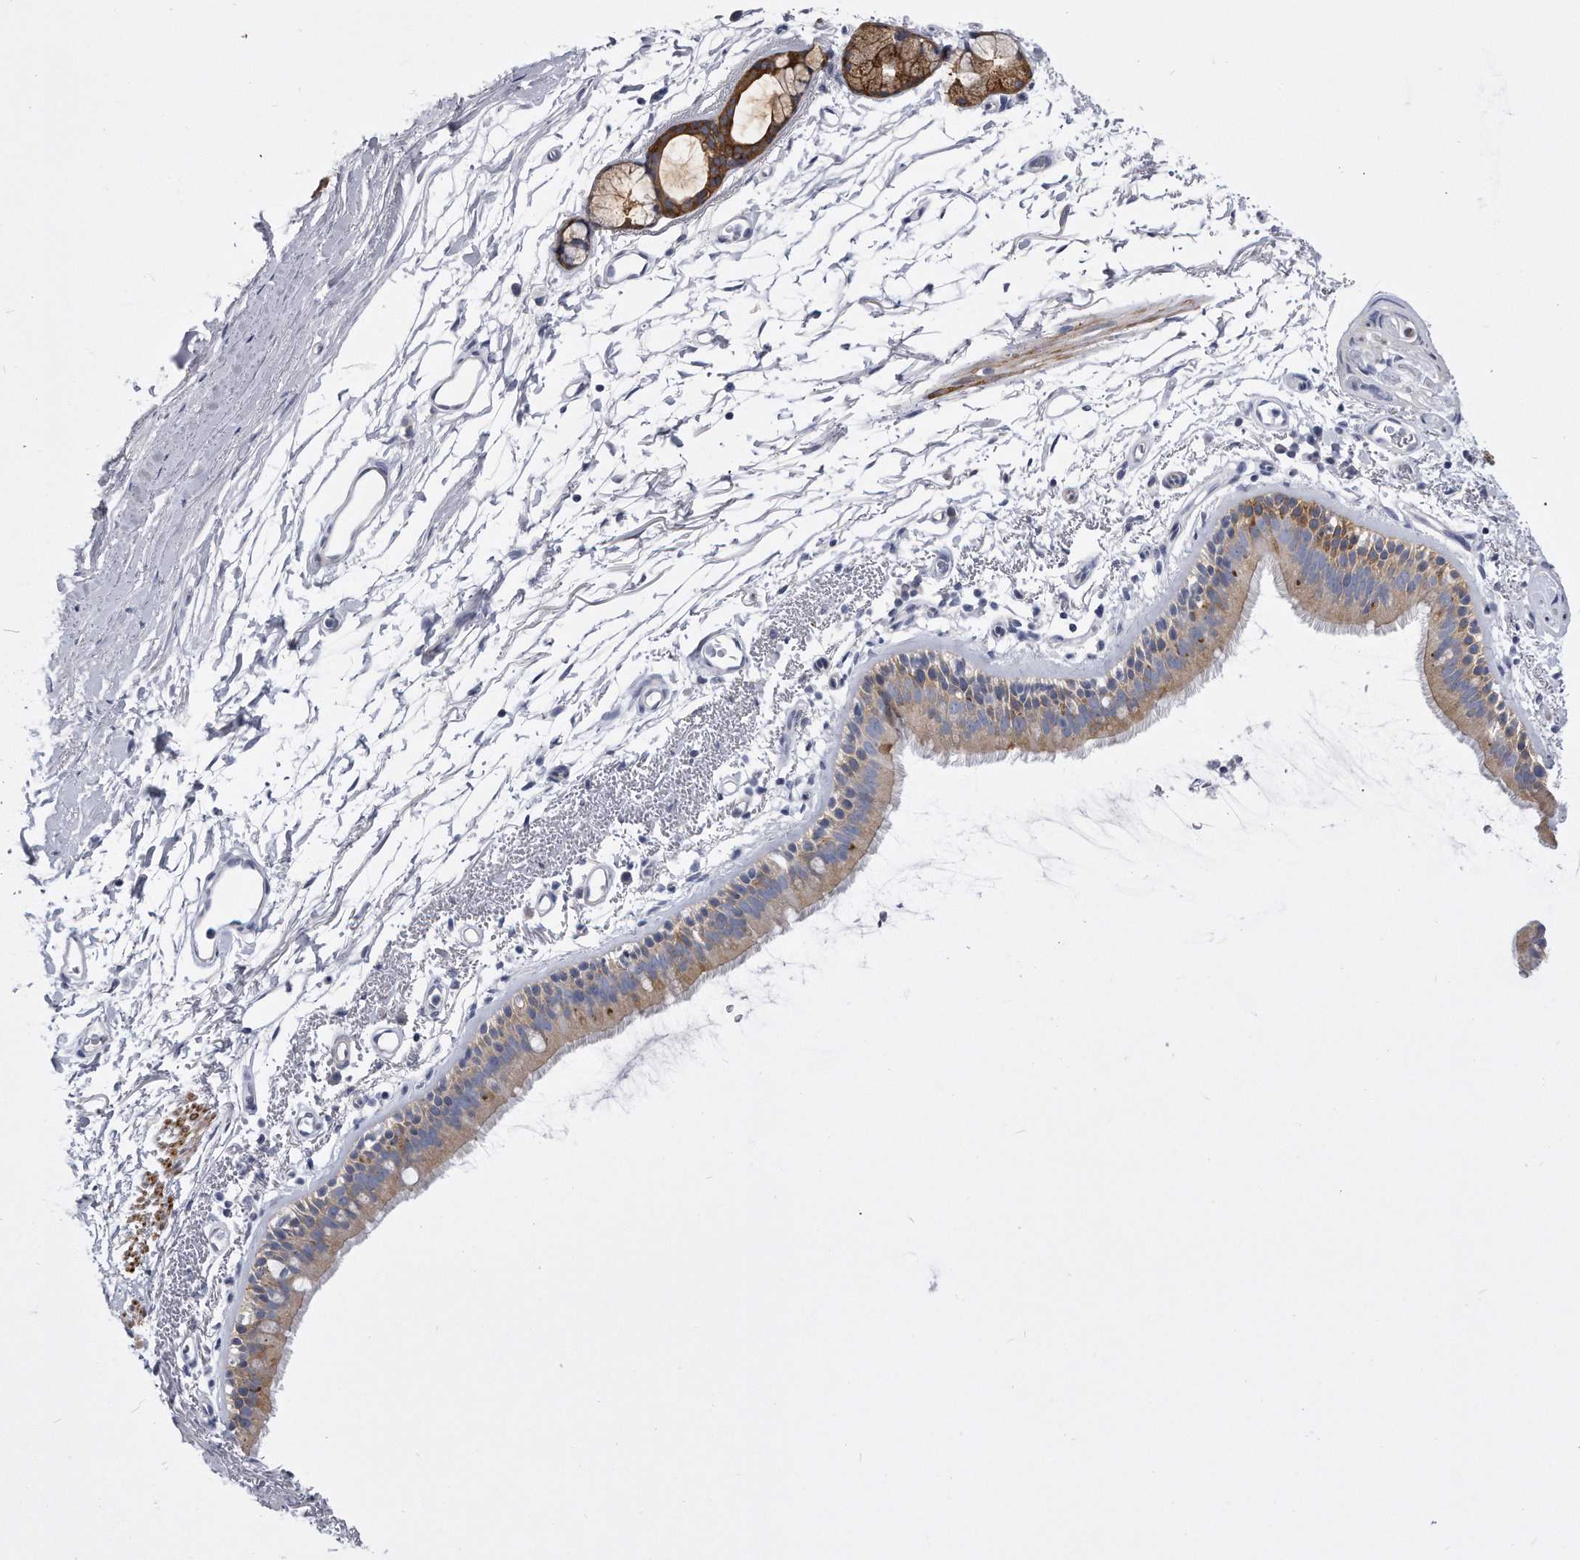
{"staining": {"intensity": "weak", "quantity": "25%-75%", "location": "cytoplasmic/membranous"}, "tissue": "bronchus", "cell_type": "Respiratory epithelial cells", "image_type": "normal", "snomed": [{"axis": "morphology", "description": "Normal tissue, NOS"}, {"axis": "topography", "description": "Lymph node"}, {"axis": "topography", "description": "Bronchus"}], "caption": "Immunohistochemistry (IHC) image of benign bronchus: bronchus stained using immunohistochemistry (IHC) shows low levels of weak protein expression localized specifically in the cytoplasmic/membranous of respiratory epithelial cells, appearing as a cytoplasmic/membranous brown color.", "gene": "PYGB", "patient": {"sex": "female", "age": 70}}